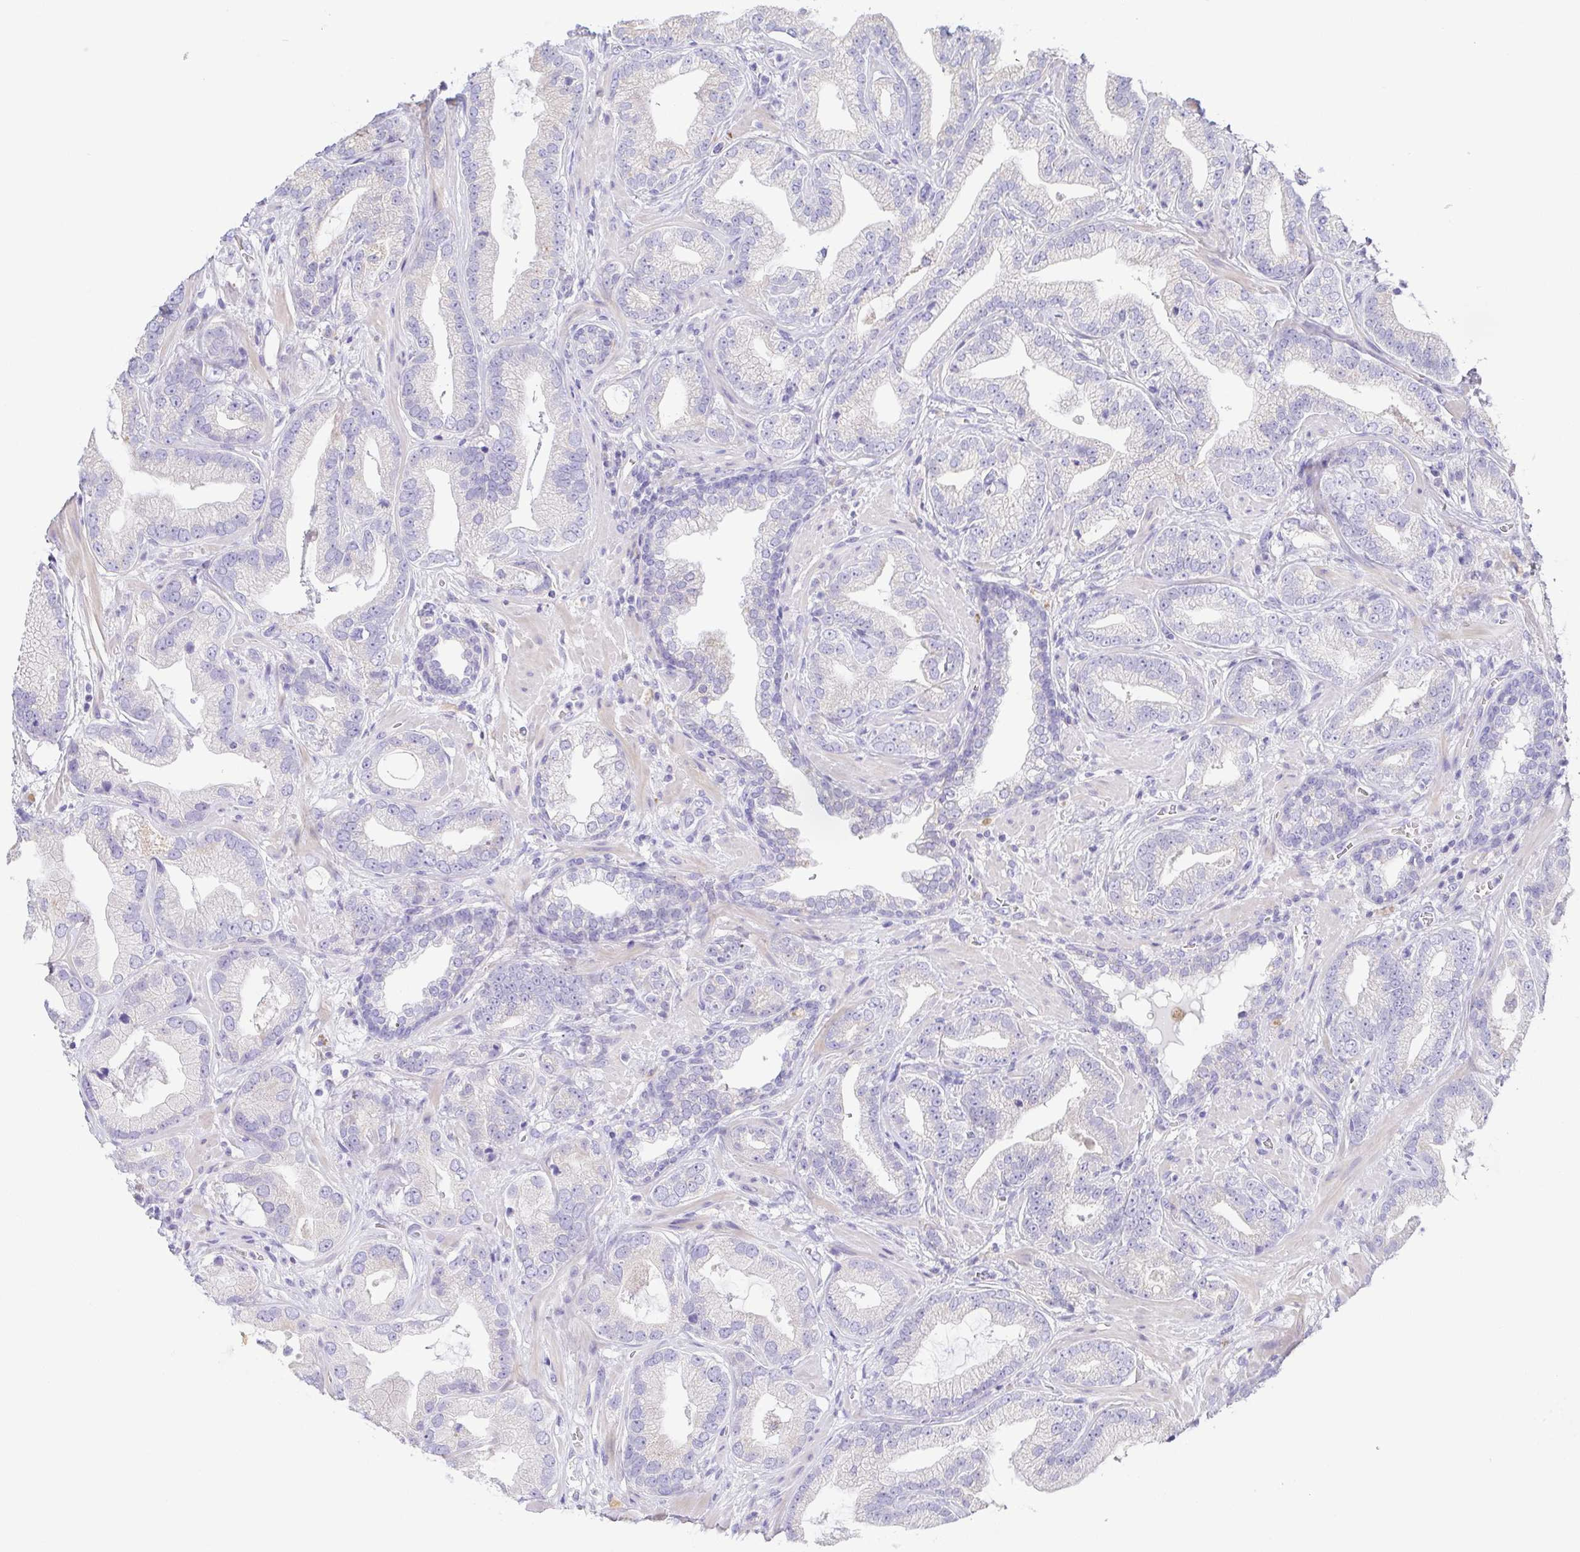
{"staining": {"intensity": "negative", "quantity": "none", "location": "none"}, "tissue": "prostate cancer", "cell_type": "Tumor cells", "image_type": "cancer", "snomed": [{"axis": "morphology", "description": "Adenocarcinoma, Low grade"}, {"axis": "topography", "description": "Prostate"}], "caption": "Photomicrograph shows no protein staining in tumor cells of prostate cancer tissue.", "gene": "PKDREJ", "patient": {"sex": "male", "age": 62}}